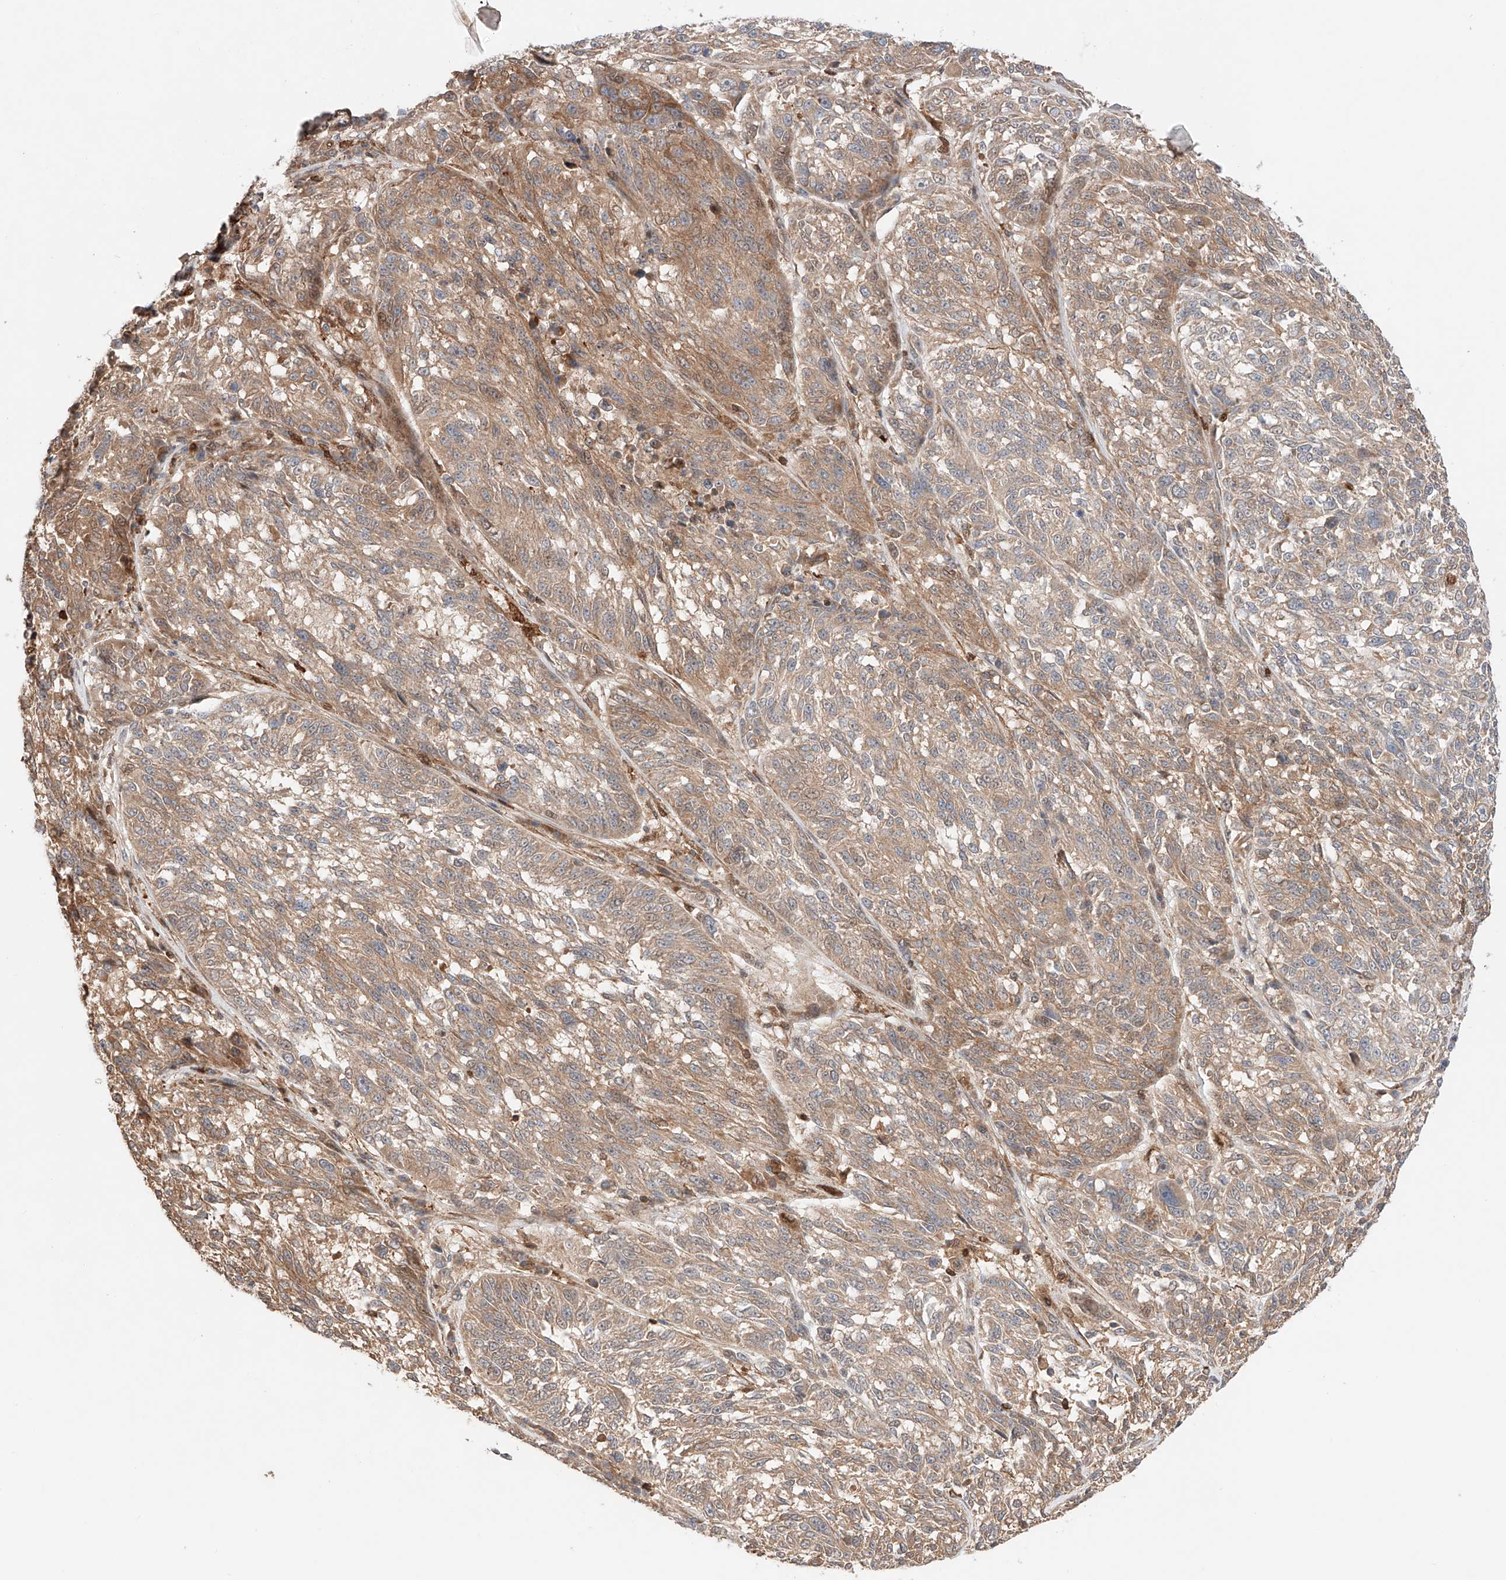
{"staining": {"intensity": "moderate", "quantity": ">75%", "location": "cytoplasmic/membranous"}, "tissue": "melanoma", "cell_type": "Tumor cells", "image_type": "cancer", "snomed": [{"axis": "morphology", "description": "Malignant melanoma, NOS"}, {"axis": "topography", "description": "Skin"}], "caption": "This is an image of IHC staining of melanoma, which shows moderate expression in the cytoplasmic/membranous of tumor cells.", "gene": "IGSF22", "patient": {"sex": "male", "age": 53}}